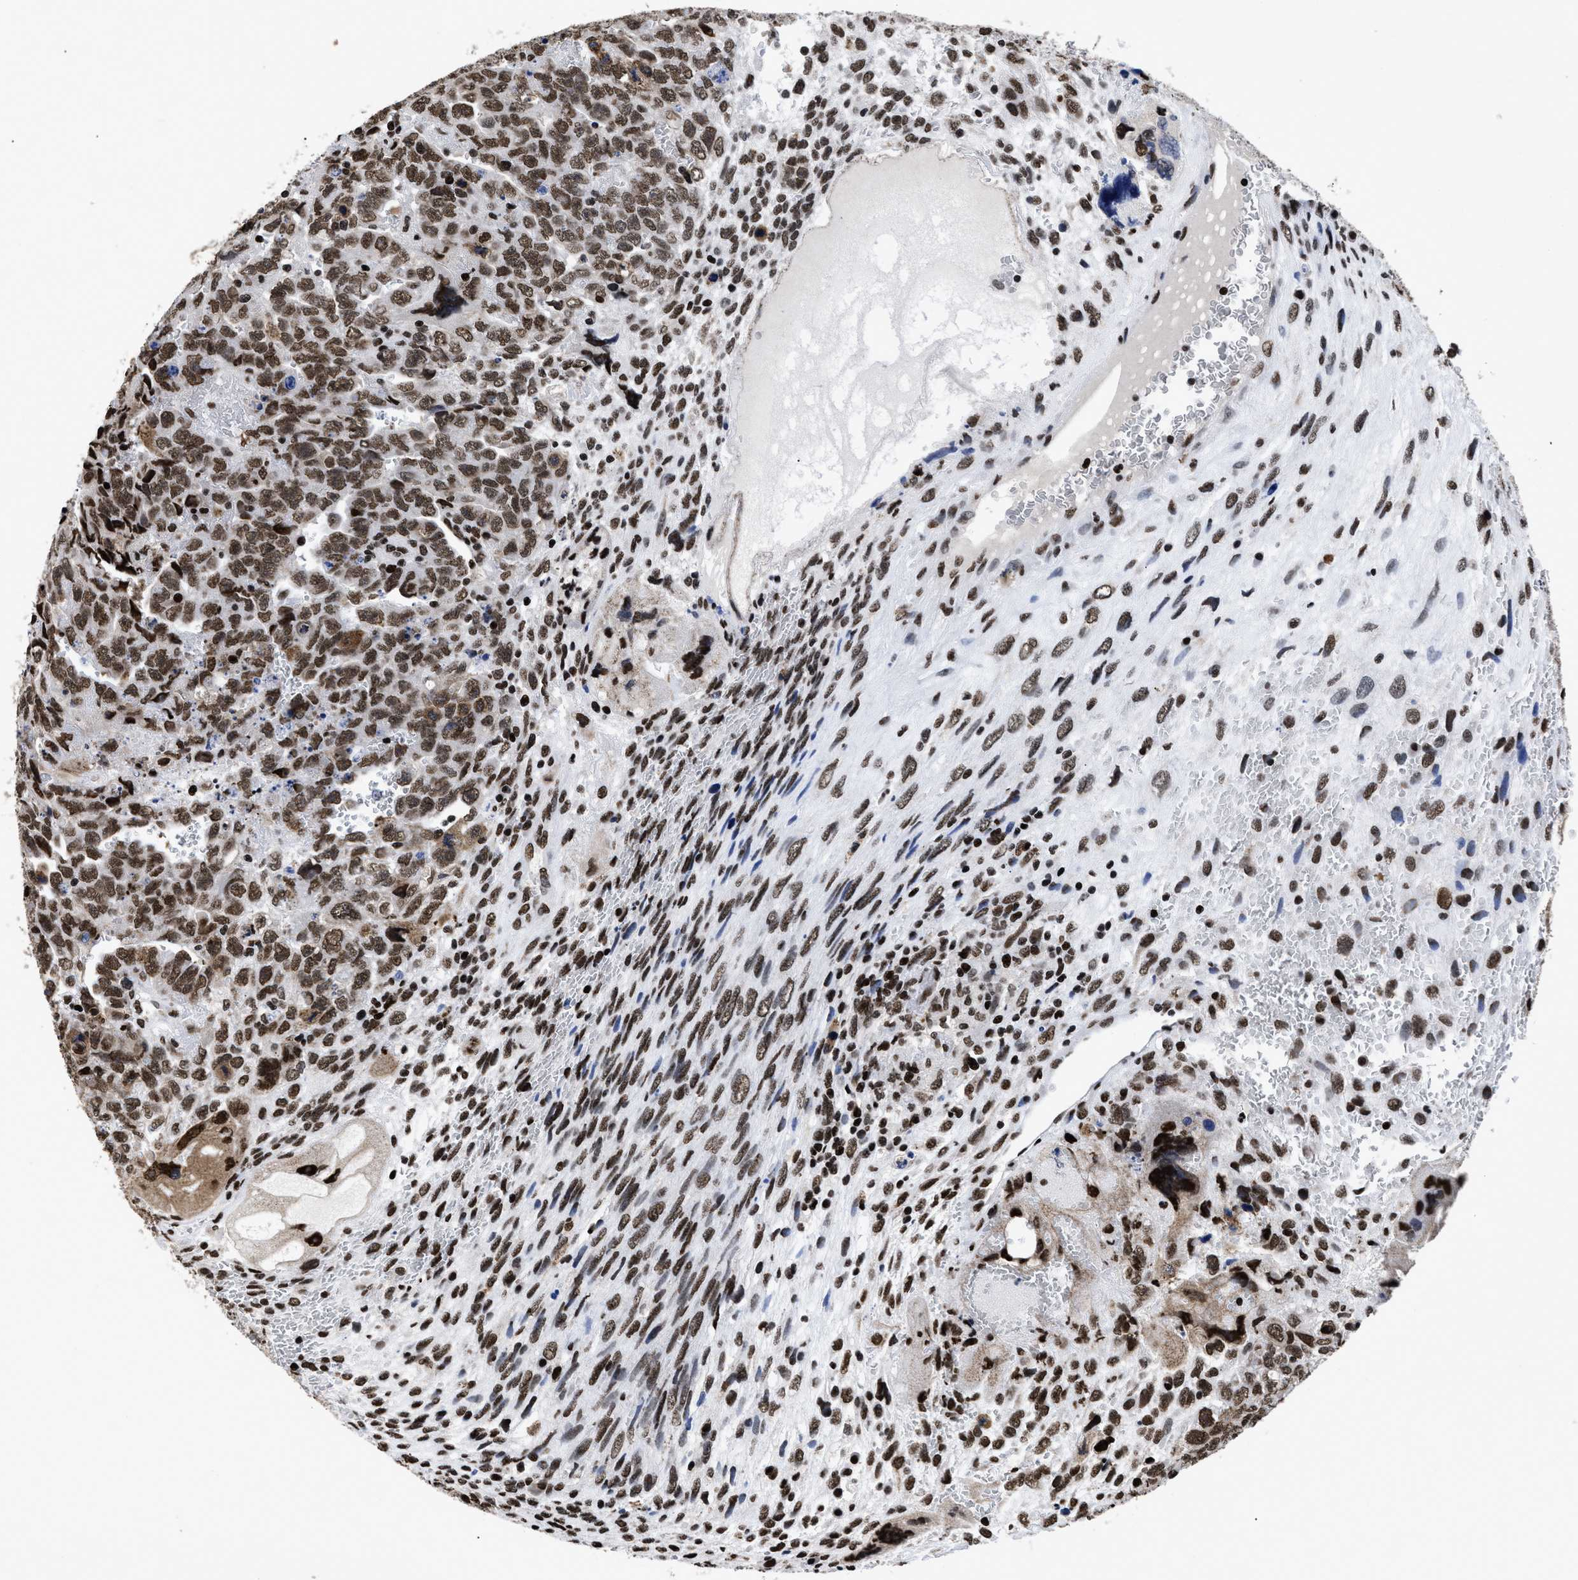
{"staining": {"intensity": "strong", "quantity": ">75%", "location": "nuclear"}, "tissue": "testis cancer", "cell_type": "Tumor cells", "image_type": "cancer", "snomed": [{"axis": "morphology", "description": "Carcinoma, Embryonal, NOS"}, {"axis": "topography", "description": "Testis"}], "caption": "IHC staining of testis cancer (embryonal carcinoma), which displays high levels of strong nuclear positivity in about >75% of tumor cells indicating strong nuclear protein expression. The staining was performed using DAB (brown) for protein detection and nuclei were counterstained in hematoxylin (blue).", "gene": "CALHM3", "patient": {"sex": "male", "age": 28}}